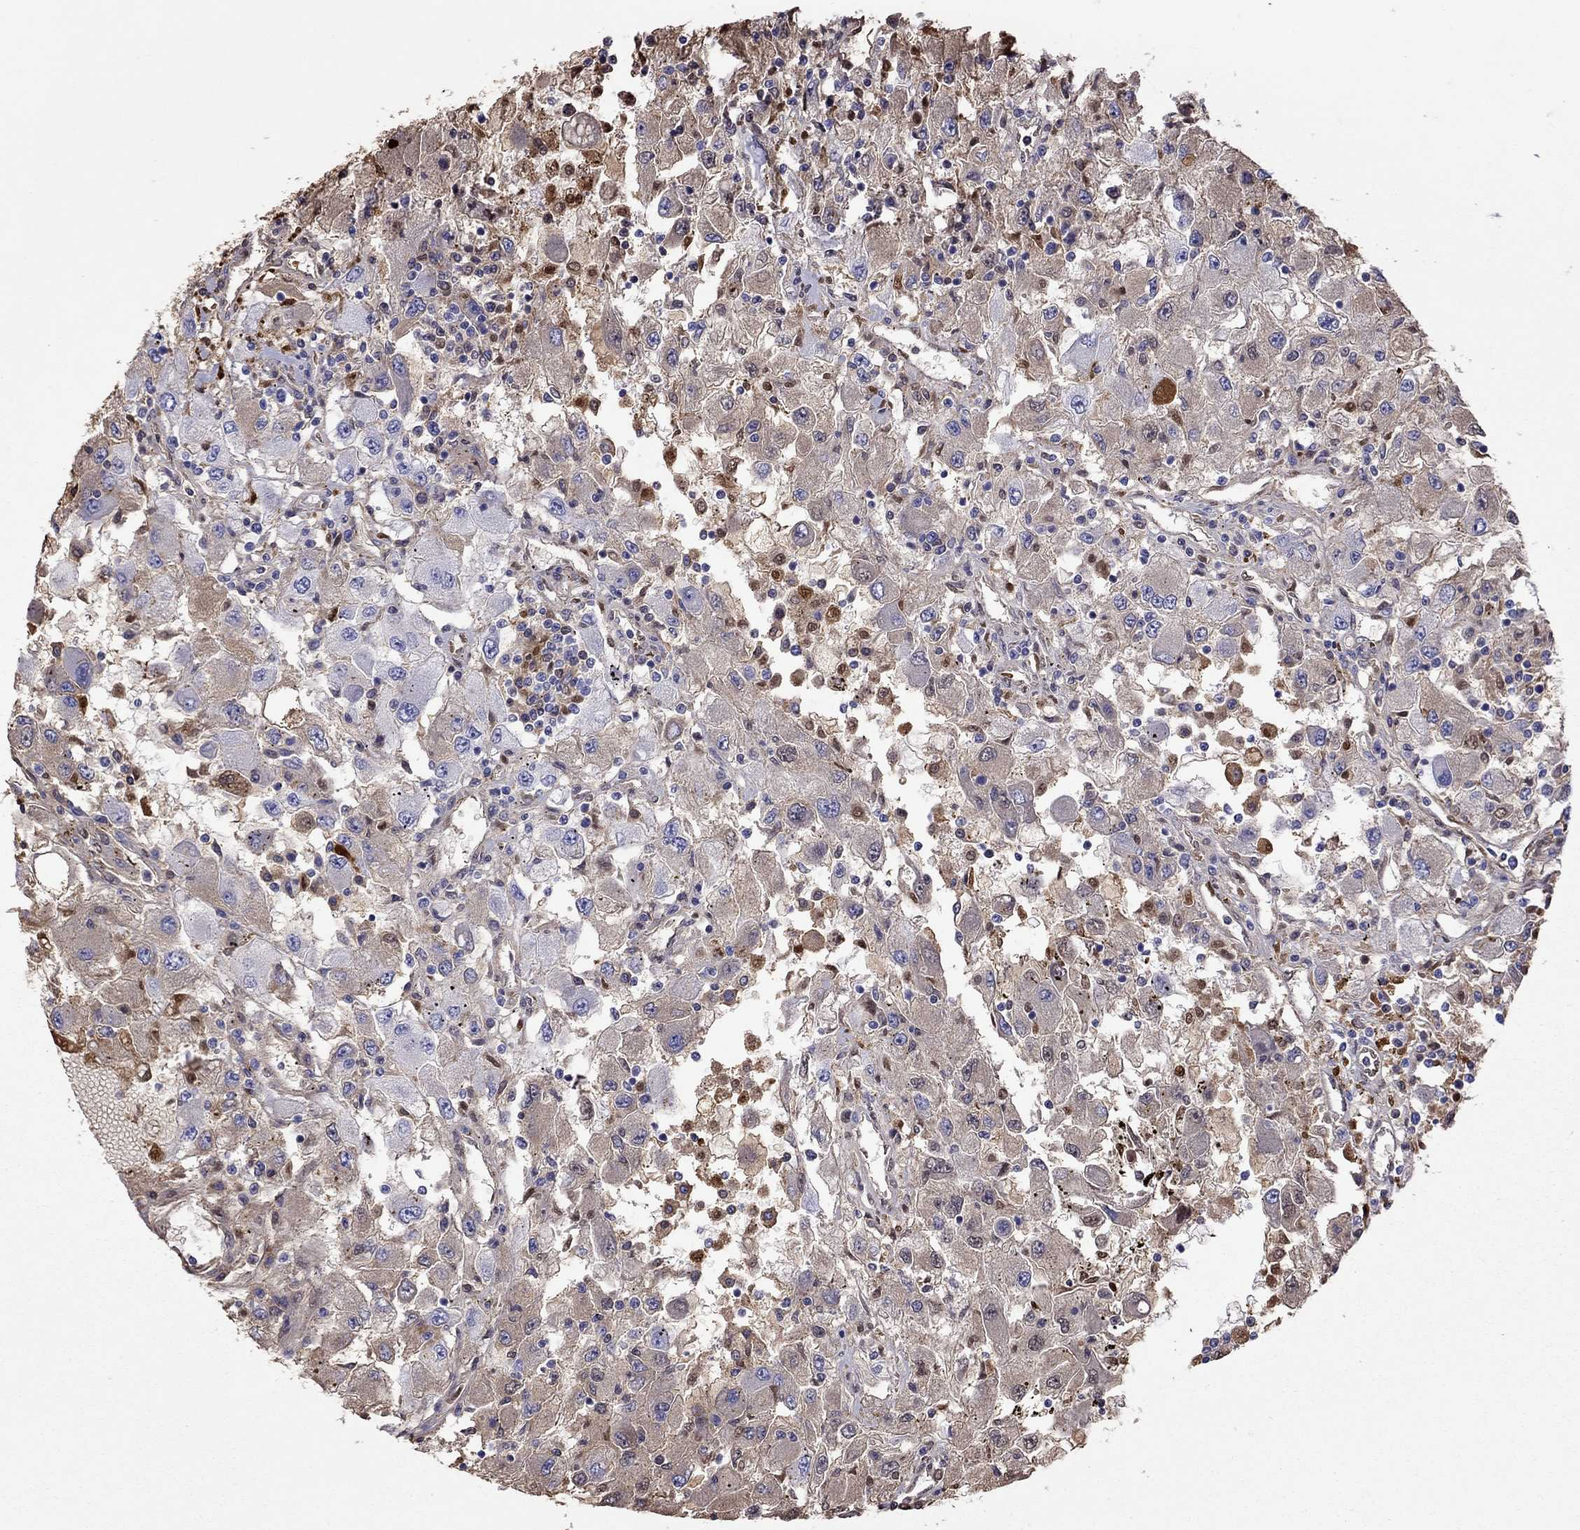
{"staining": {"intensity": "moderate", "quantity": "25%-75%", "location": "cytoplasmic/membranous"}, "tissue": "renal cancer", "cell_type": "Tumor cells", "image_type": "cancer", "snomed": [{"axis": "morphology", "description": "Adenocarcinoma, NOS"}, {"axis": "topography", "description": "Kidney"}], "caption": "High-magnification brightfield microscopy of renal cancer (adenocarcinoma) stained with DAB (3,3'-diaminobenzidine) (brown) and counterstained with hematoxylin (blue). tumor cells exhibit moderate cytoplasmic/membranous expression is appreciated in about25%-75% of cells.", "gene": "SERPINA3", "patient": {"sex": "female", "age": 67}}